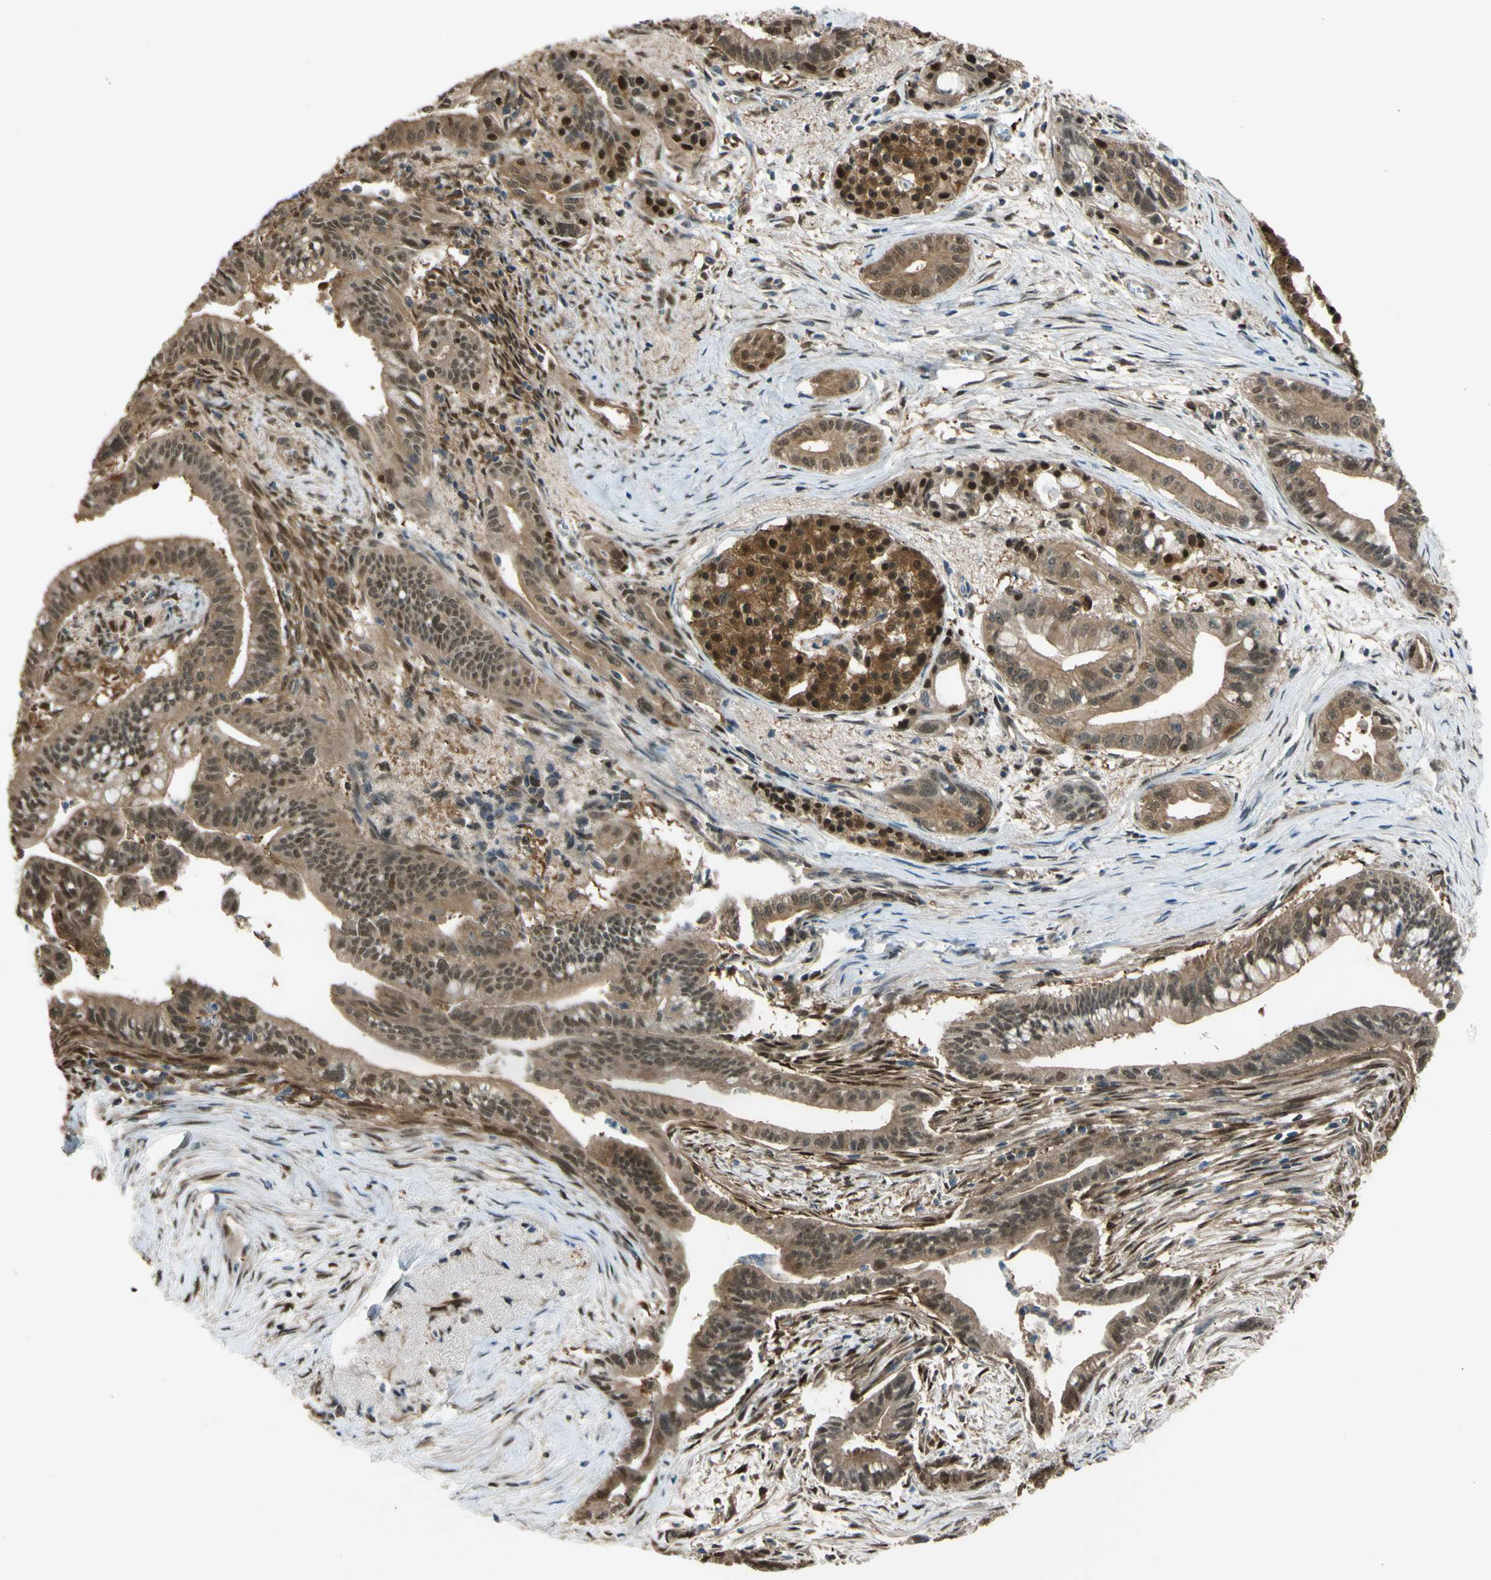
{"staining": {"intensity": "moderate", "quantity": ">75%", "location": "cytoplasmic/membranous"}, "tissue": "pancreatic cancer", "cell_type": "Tumor cells", "image_type": "cancer", "snomed": [{"axis": "morphology", "description": "Adenocarcinoma, NOS"}, {"axis": "topography", "description": "Pancreas"}], "caption": "A photomicrograph showing moderate cytoplasmic/membranous positivity in approximately >75% of tumor cells in adenocarcinoma (pancreatic), as visualized by brown immunohistochemical staining.", "gene": "YWHAQ", "patient": {"sex": "male", "age": 70}}